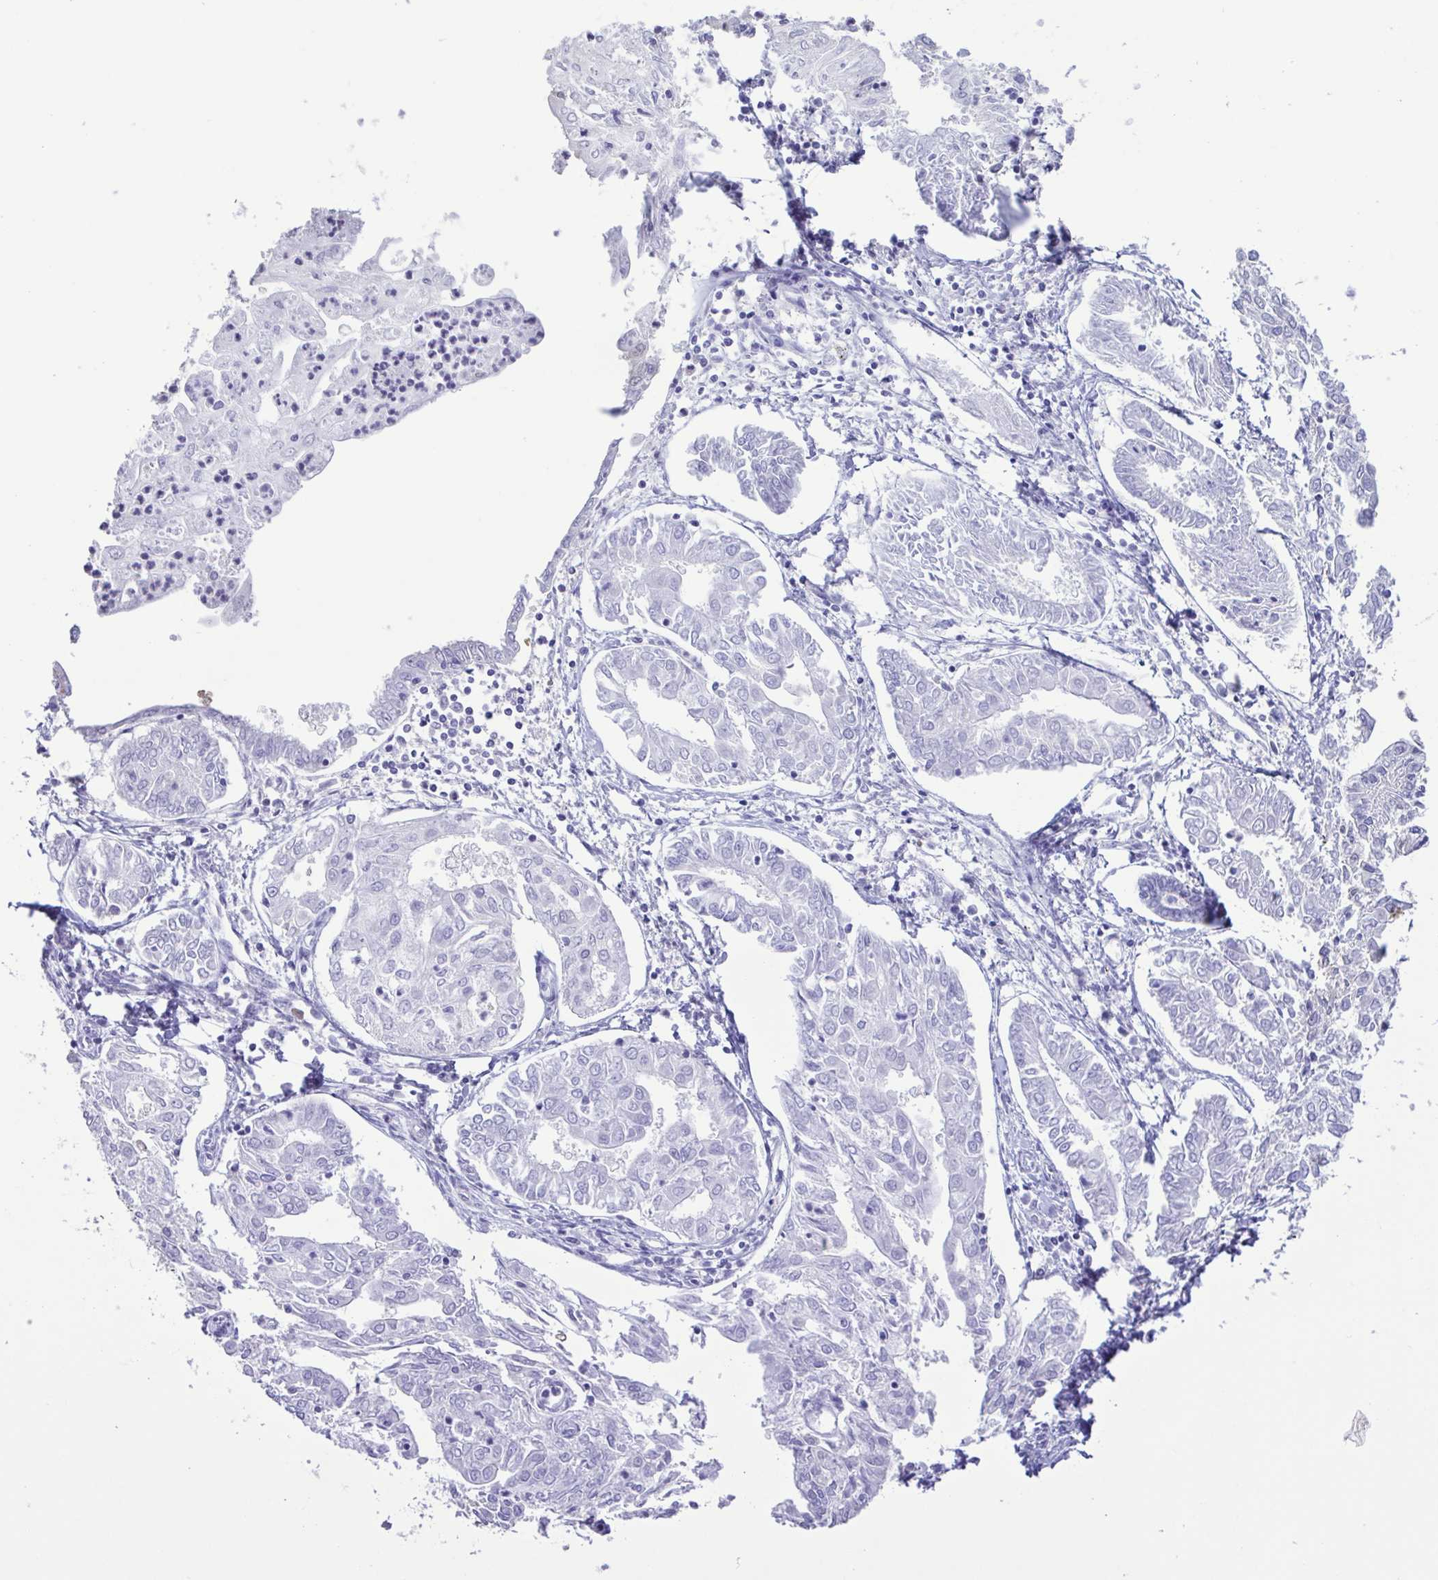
{"staining": {"intensity": "negative", "quantity": "none", "location": "none"}, "tissue": "endometrial cancer", "cell_type": "Tumor cells", "image_type": "cancer", "snomed": [{"axis": "morphology", "description": "Adenocarcinoma, NOS"}, {"axis": "topography", "description": "Endometrium"}], "caption": "The histopathology image reveals no staining of tumor cells in endometrial cancer.", "gene": "CYP17A1", "patient": {"sex": "female", "age": 68}}